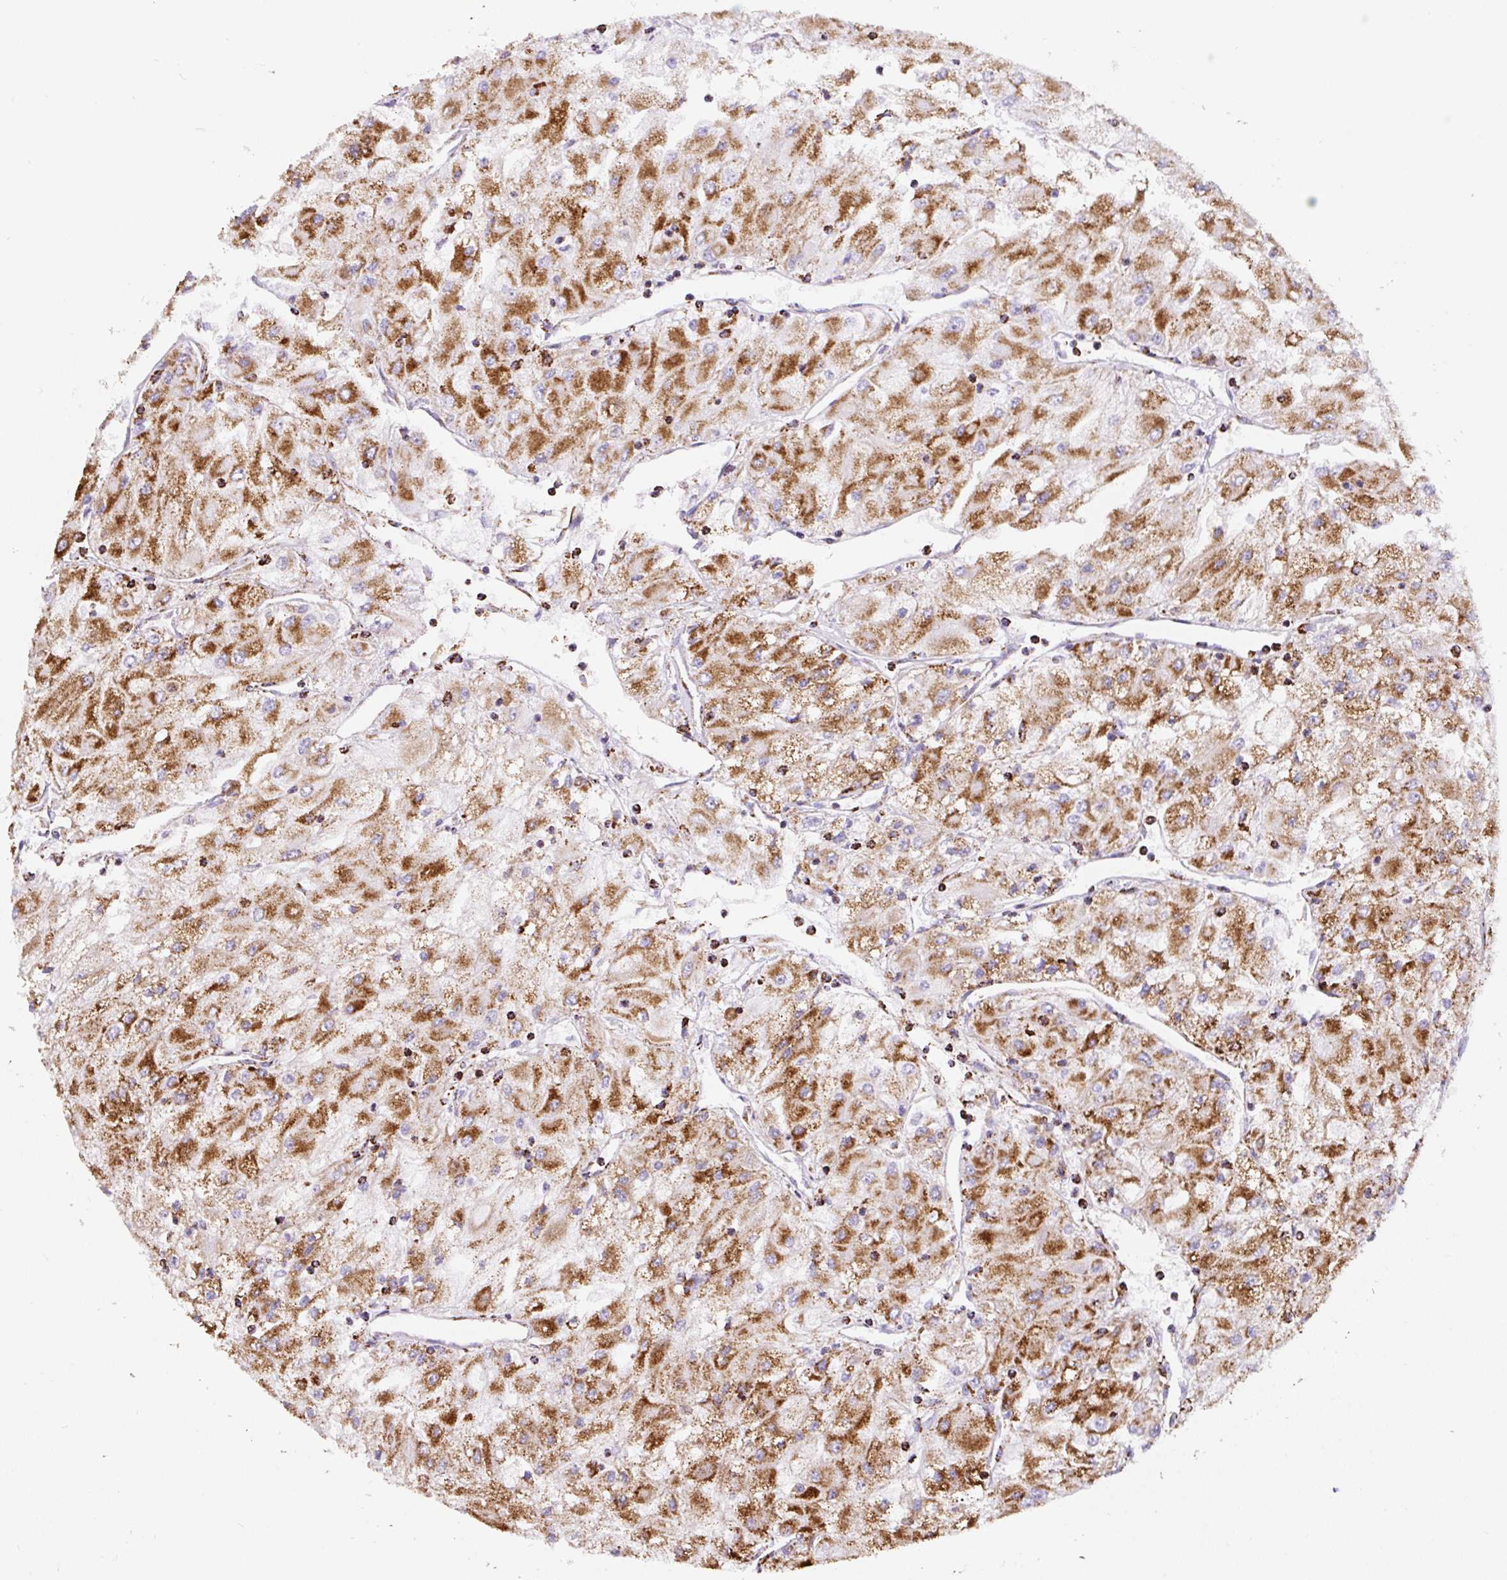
{"staining": {"intensity": "strong", "quantity": ">75%", "location": "cytoplasmic/membranous"}, "tissue": "renal cancer", "cell_type": "Tumor cells", "image_type": "cancer", "snomed": [{"axis": "morphology", "description": "Adenocarcinoma, NOS"}, {"axis": "topography", "description": "Kidney"}], "caption": "Tumor cells reveal high levels of strong cytoplasmic/membranous expression in about >75% of cells in renal cancer (adenocarcinoma).", "gene": "ATP5F1A", "patient": {"sex": "male", "age": 80}}